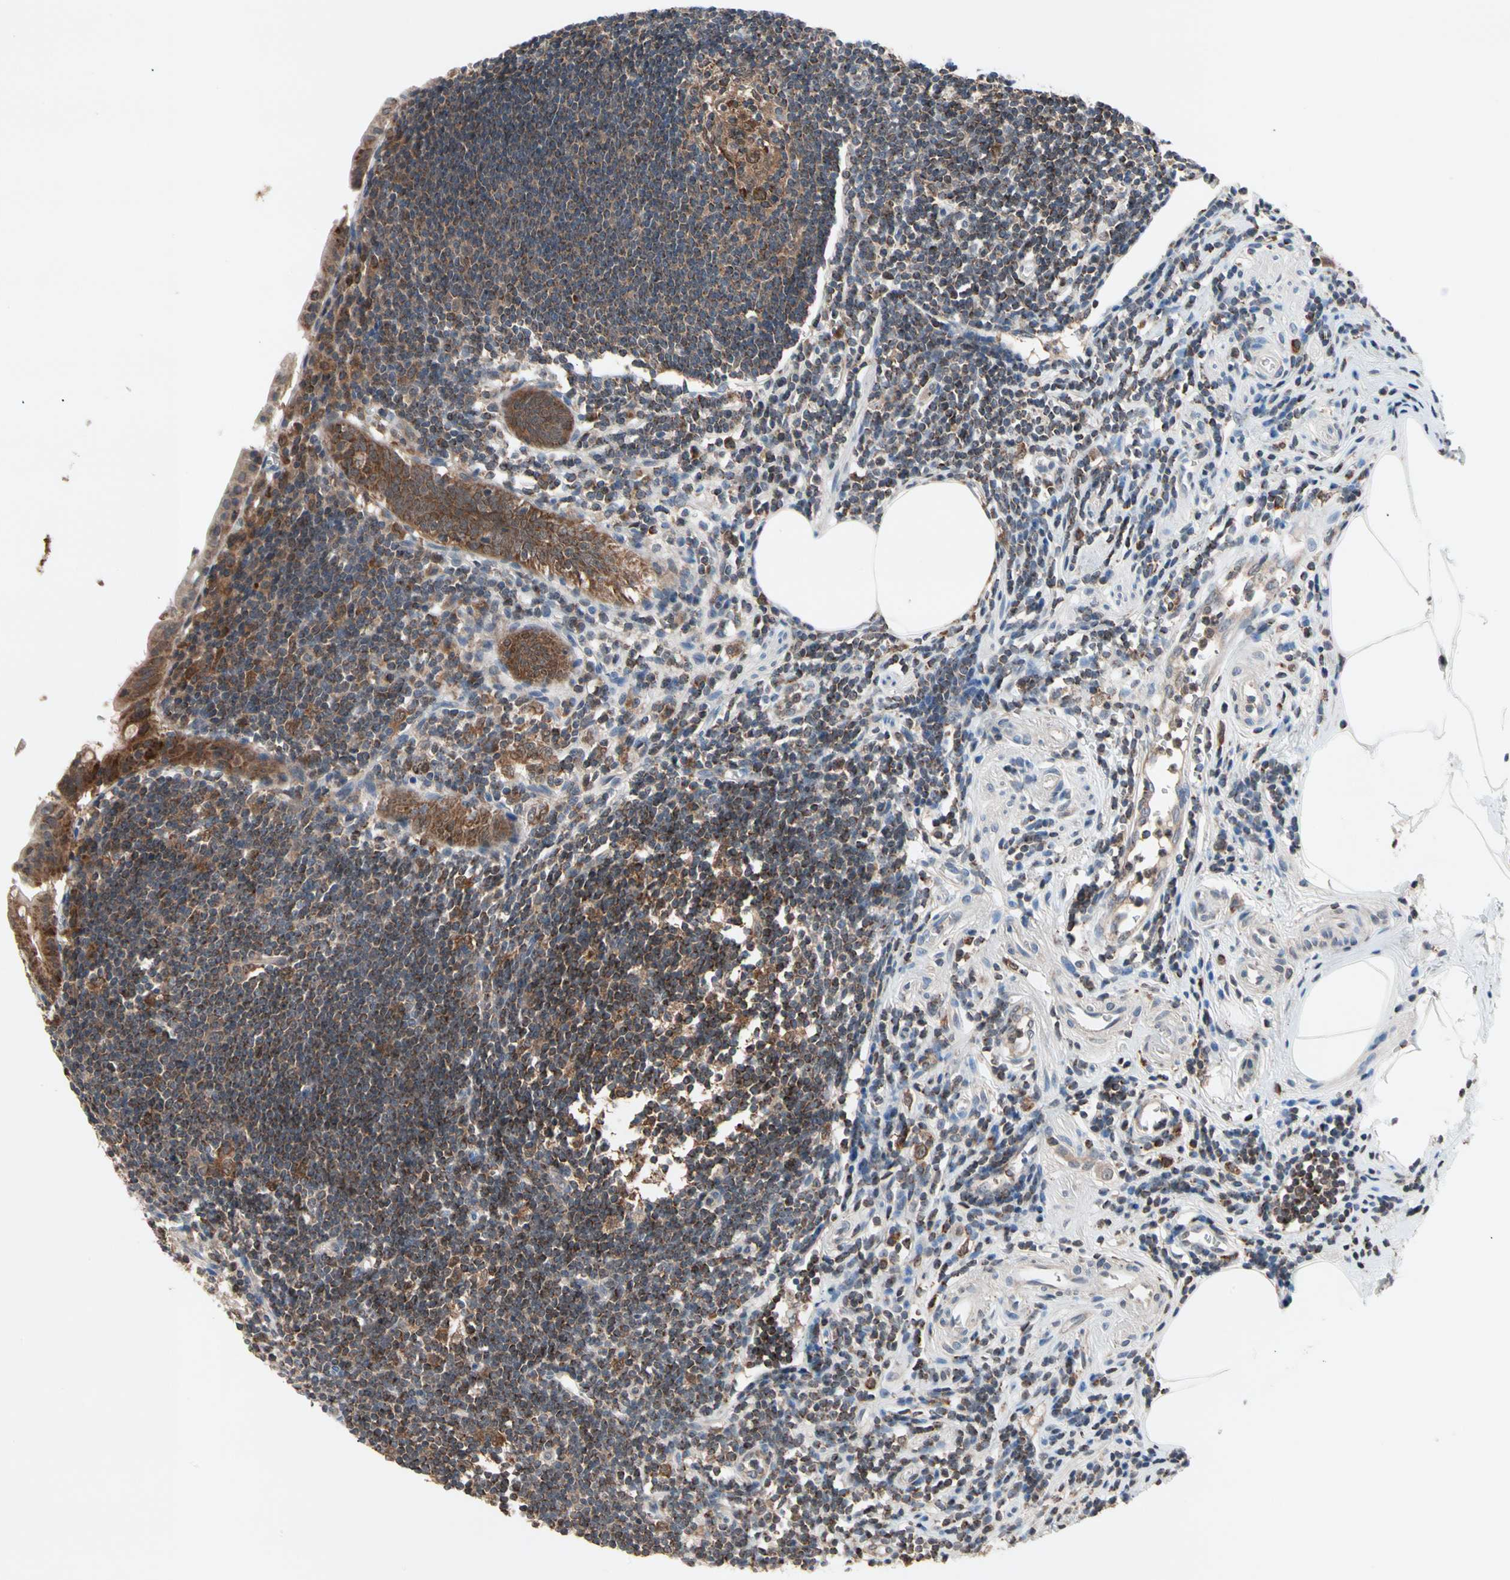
{"staining": {"intensity": "moderate", "quantity": ">75%", "location": "cytoplasmic/membranous"}, "tissue": "appendix", "cell_type": "Glandular cells", "image_type": "normal", "snomed": [{"axis": "morphology", "description": "Normal tissue, NOS"}, {"axis": "topography", "description": "Appendix"}], "caption": "Approximately >75% of glandular cells in benign appendix demonstrate moderate cytoplasmic/membranous protein expression as visualized by brown immunohistochemical staining.", "gene": "MTHFS", "patient": {"sex": "female", "age": 50}}